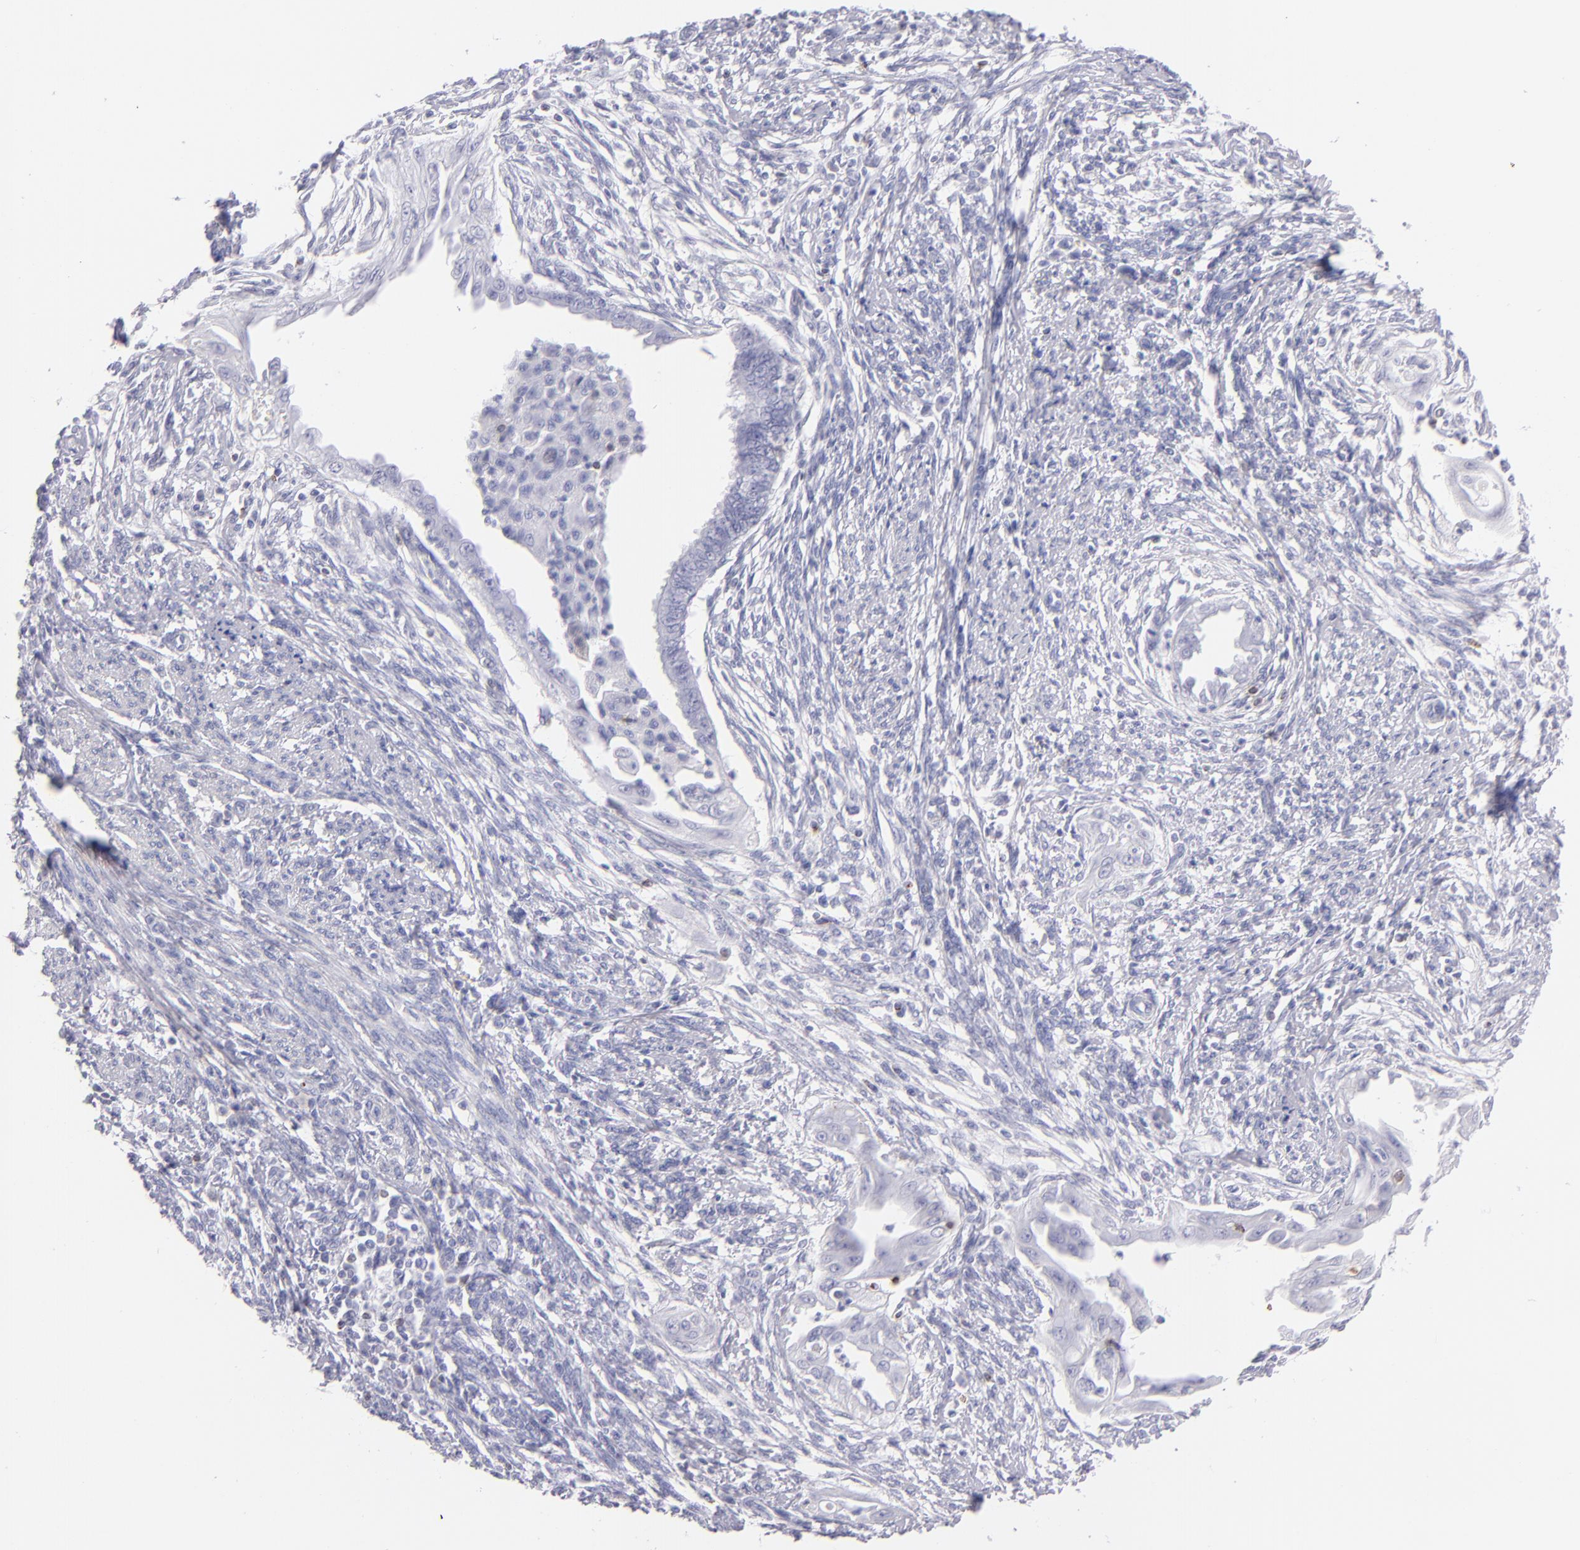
{"staining": {"intensity": "negative", "quantity": "none", "location": "none"}, "tissue": "endometrial cancer", "cell_type": "Tumor cells", "image_type": "cancer", "snomed": [{"axis": "morphology", "description": "Adenocarcinoma, NOS"}, {"axis": "topography", "description": "Endometrium"}], "caption": "The immunohistochemistry (IHC) image has no significant staining in tumor cells of endometrial cancer tissue.", "gene": "PRF1", "patient": {"sex": "female", "age": 66}}